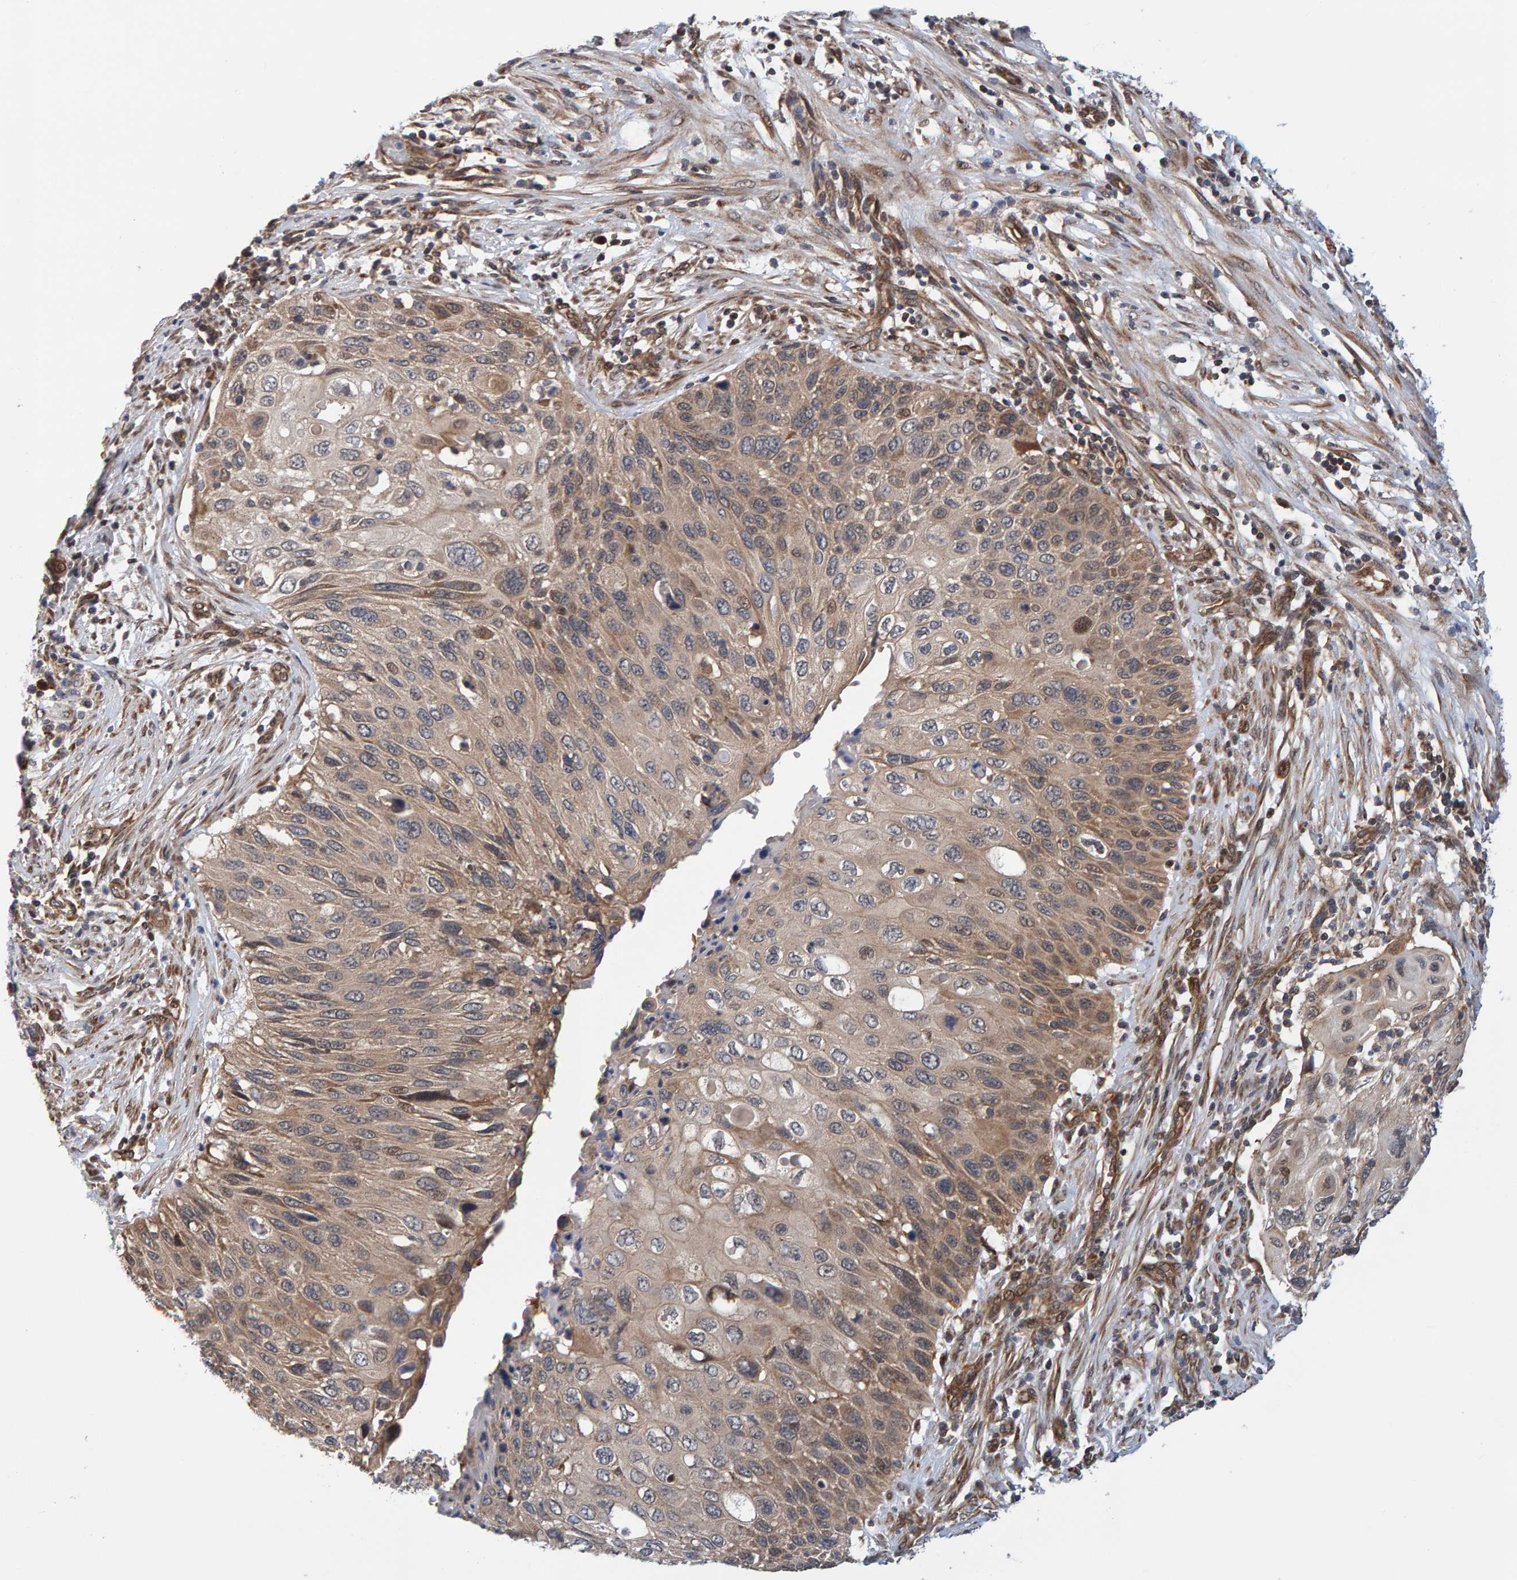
{"staining": {"intensity": "moderate", "quantity": "25%-75%", "location": "cytoplasmic/membranous"}, "tissue": "cervical cancer", "cell_type": "Tumor cells", "image_type": "cancer", "snomed": [{"axis": "morphology", "description": "Squamous cell carcinoma, NOS"}, {"axis": "topography", "description": "Cervix"}], "caption": "Immunohistochemistry photomicrograph of neoplastic tissue: squamous cell carcinoma (cervical) stained using immunohistochemistry (IHC) shows medium levels of moderate protein expression localized specifically in the cytoplasmic/membranous of tumor cells, appearing as a cytoplasmic/membranous brown color.", "gene": "SCRN2", "patient": {"sex": "female", "age": 70}}